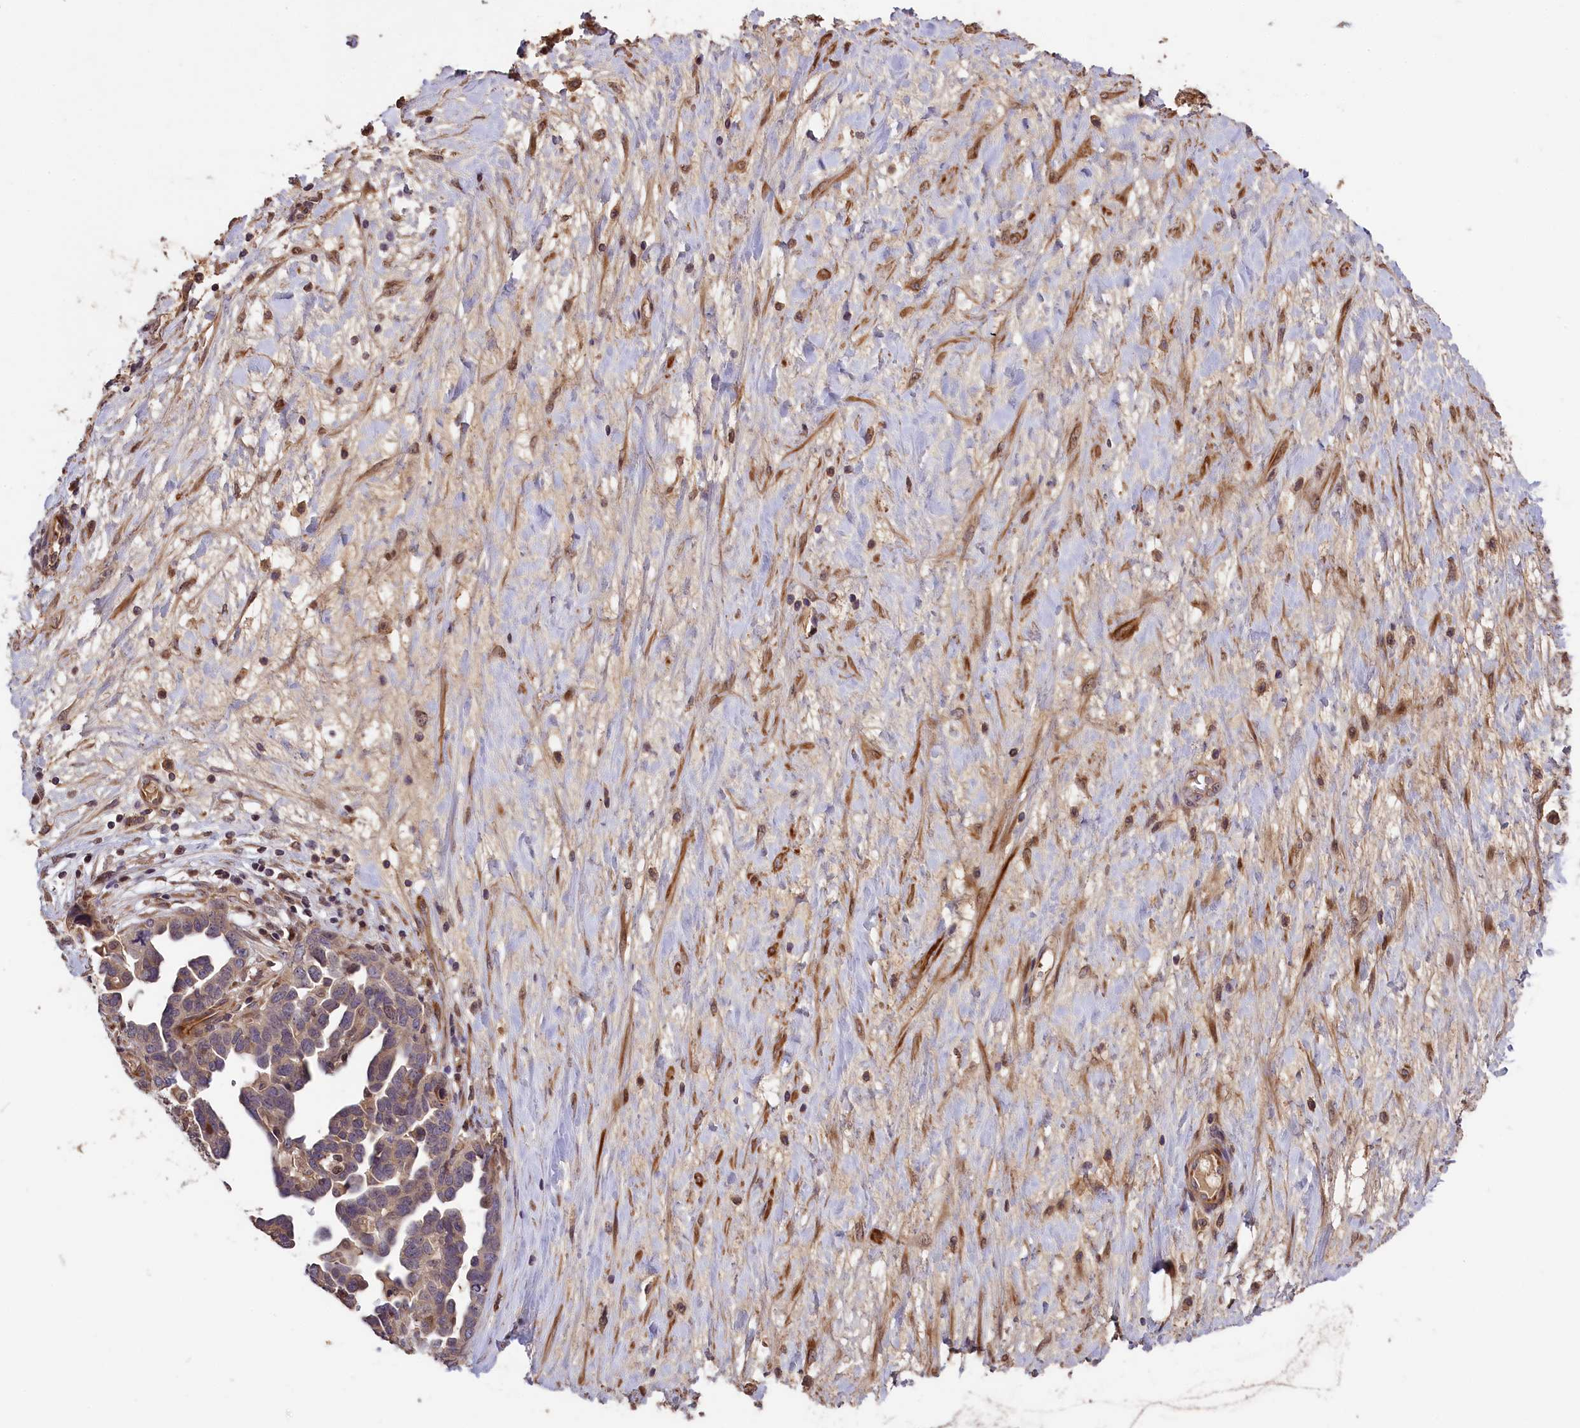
{"staining": {"intensity": "weak", "quantity": "25%-75%", "location": "cytoplasmic/membranous"}, "tissue": "ovarian cancer", "cell_type": "Tumor cells", "image_type": "cancer", "snomed": [{"axis": "morphology", "description": "Cystadenocarcinoma, serous, NOS"}, {"axis": "topography", "description": "Ovary"}], "caption": "Weak cytoplasmic/membranous protein expression is appreciated in about 25%-75% of tumor cells in ovarian cancer.", "gene": "DNAJB9", "patient": {"sex": "female", "age": 54}}